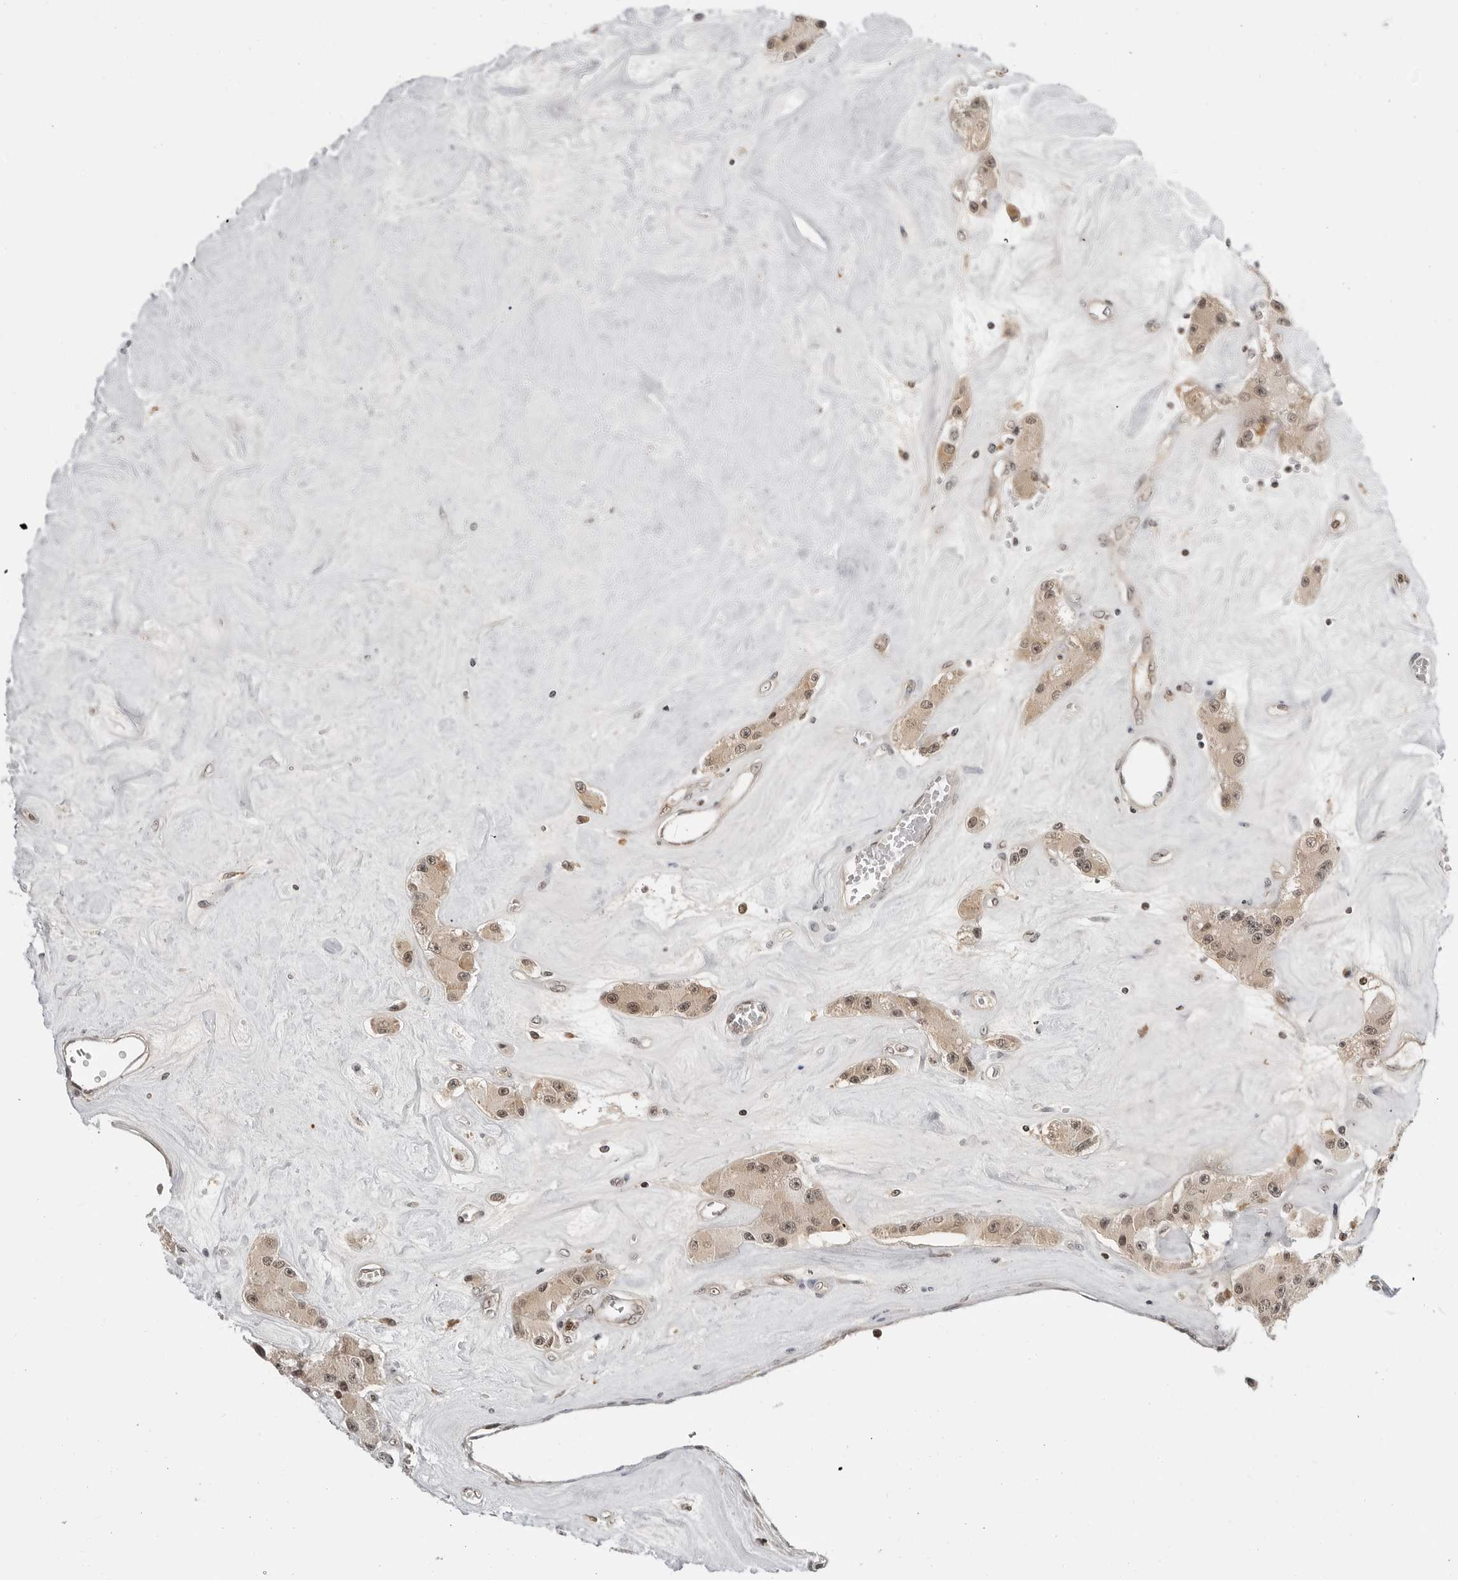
{"staining": {"intensity": "moderate", "quantity": ">75%", "location": "cytoplasmic/membranous,nuclear"}, "tissue": "carcinoid", "cell_type": "Tumor cells", "image_type": "cancer", "snomed": [{"axis": "morphology", "description": "Carcinoid, malignant, NOS"}, {"axis": "topography", "description": "Pancreas"}], "caption": "Carcinoid (malignant) stained with a protein marker exhibits moderate staining in tumor cells.", "gene": "C8orf33", "patient": {"sex": "male", "age": 41}}